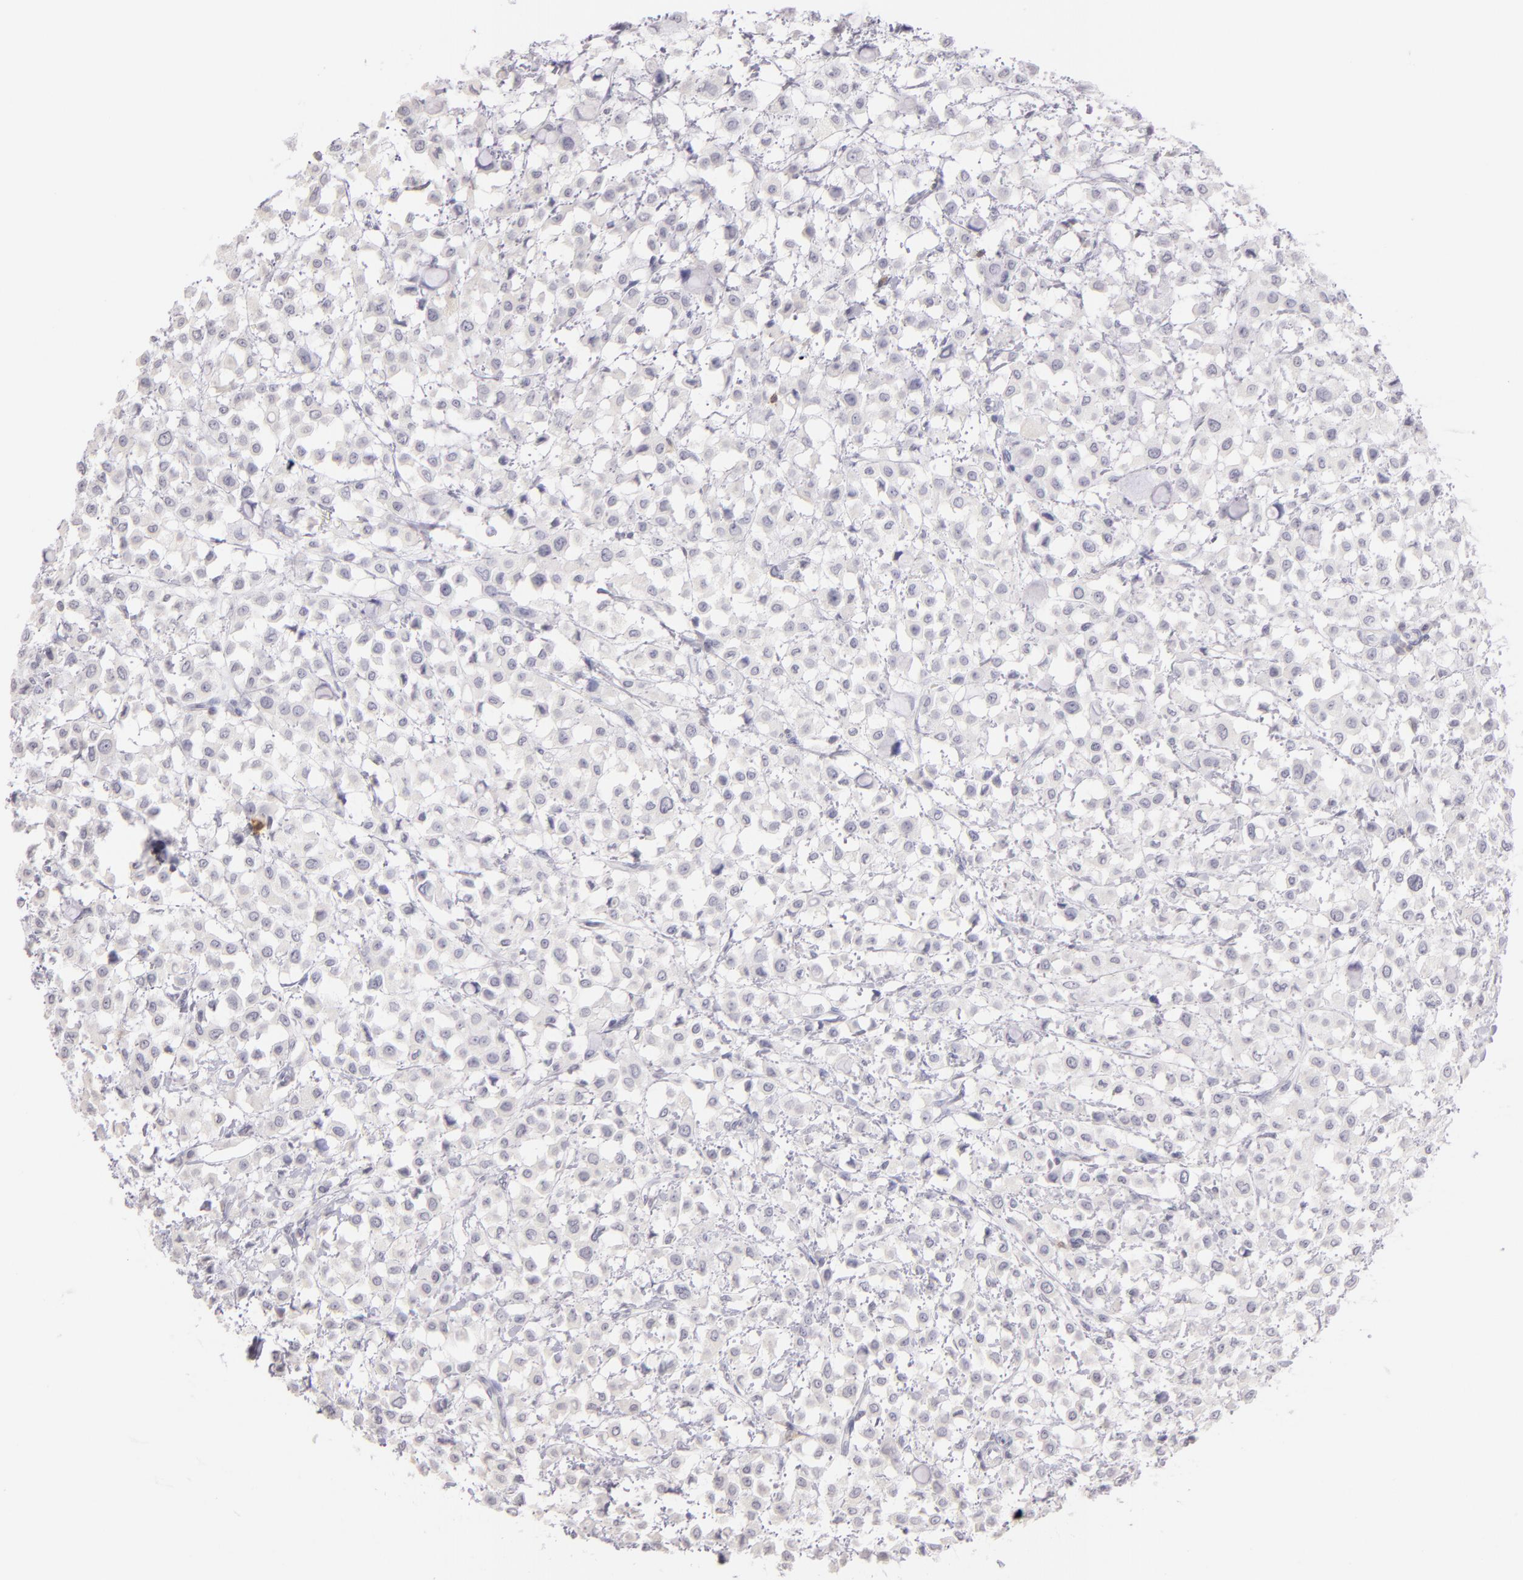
{"staining": {"intensity": "negative", "quantity": "none", "location": "none"}, "tissue": "breast cancer", "cell_type": "Tumor cells", "image_type": "cancer", "snomed": [{"axis": "morphology", "description": "Lobular carcinoma"}, {"axis": "topography", "description": "Breast"}], "caption": "Immunohistochemistry (IHC) histopathology image of human lobular carcinoma (breast) stained for a protein (brown), which shows no positivity in tumor cells.", "gene": "IL2RA", "patient": {"sex": "female", "age": 85}}